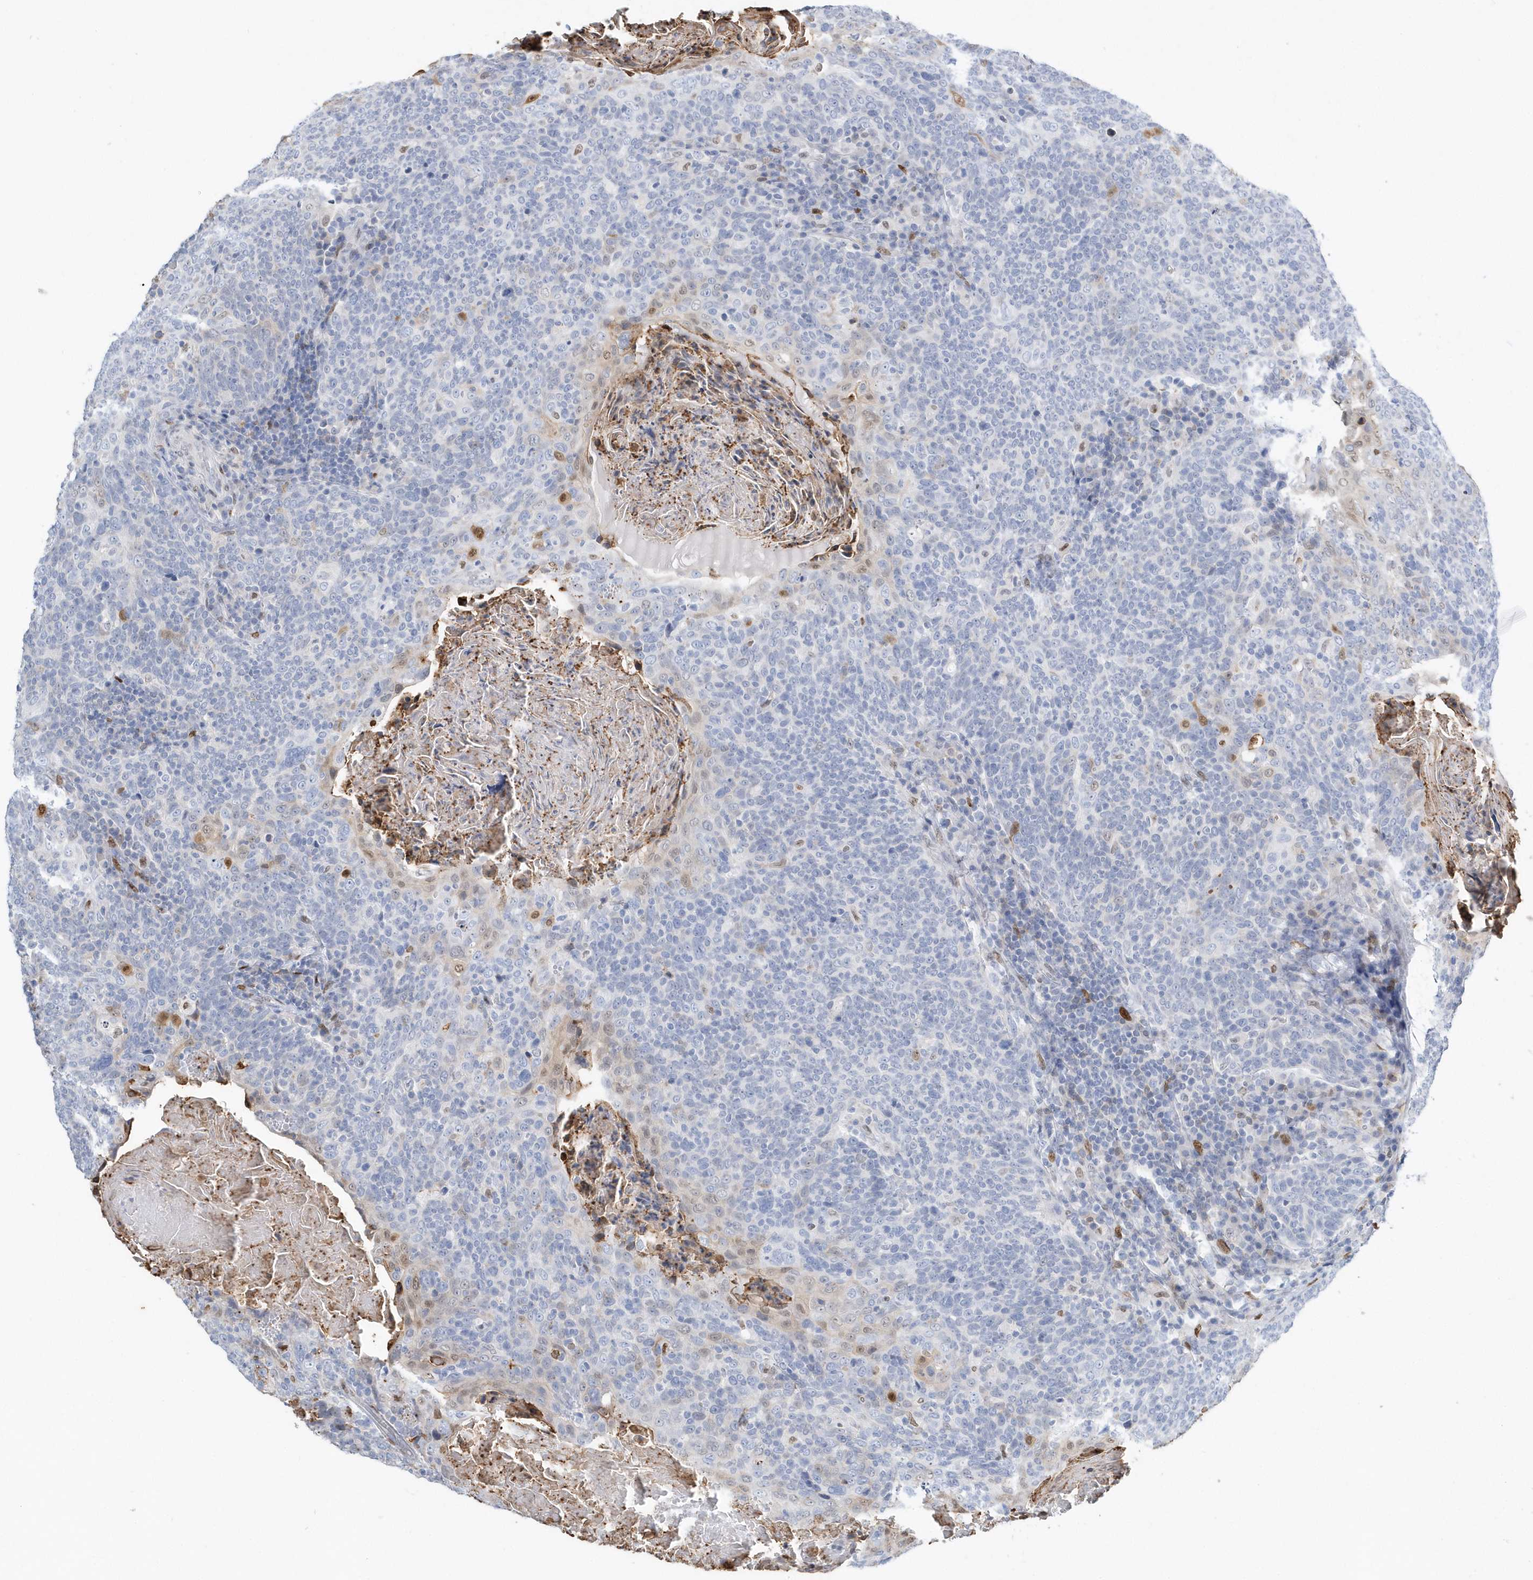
{"staining": {"intensity": "moderate", "quantity": "<25%", "location": "nuclear"}, "tissue": "head and neck cancer", "cell_type": "Tumor cells", "image_type": "cancer", "snomed": [{"axis": "morphology", "description": "Squamous cell carcinoma, NOS"}, {"axis": "morphology", "description": "Squamous cell carcinoma, metastatic, NOS"}, {"axis": "topography", "description": "Lymph node"}, {"axis": "topography", "description": "Head-Neck"}], "caption": "IHC (DAB) staining of human squamous cell carcinoma (head and neck) displays moderate nuclear protein positivity in about <25% of tumor cells.", "gene": "MACROH2A2", "patient": {"sex": "male", "age": 62}}